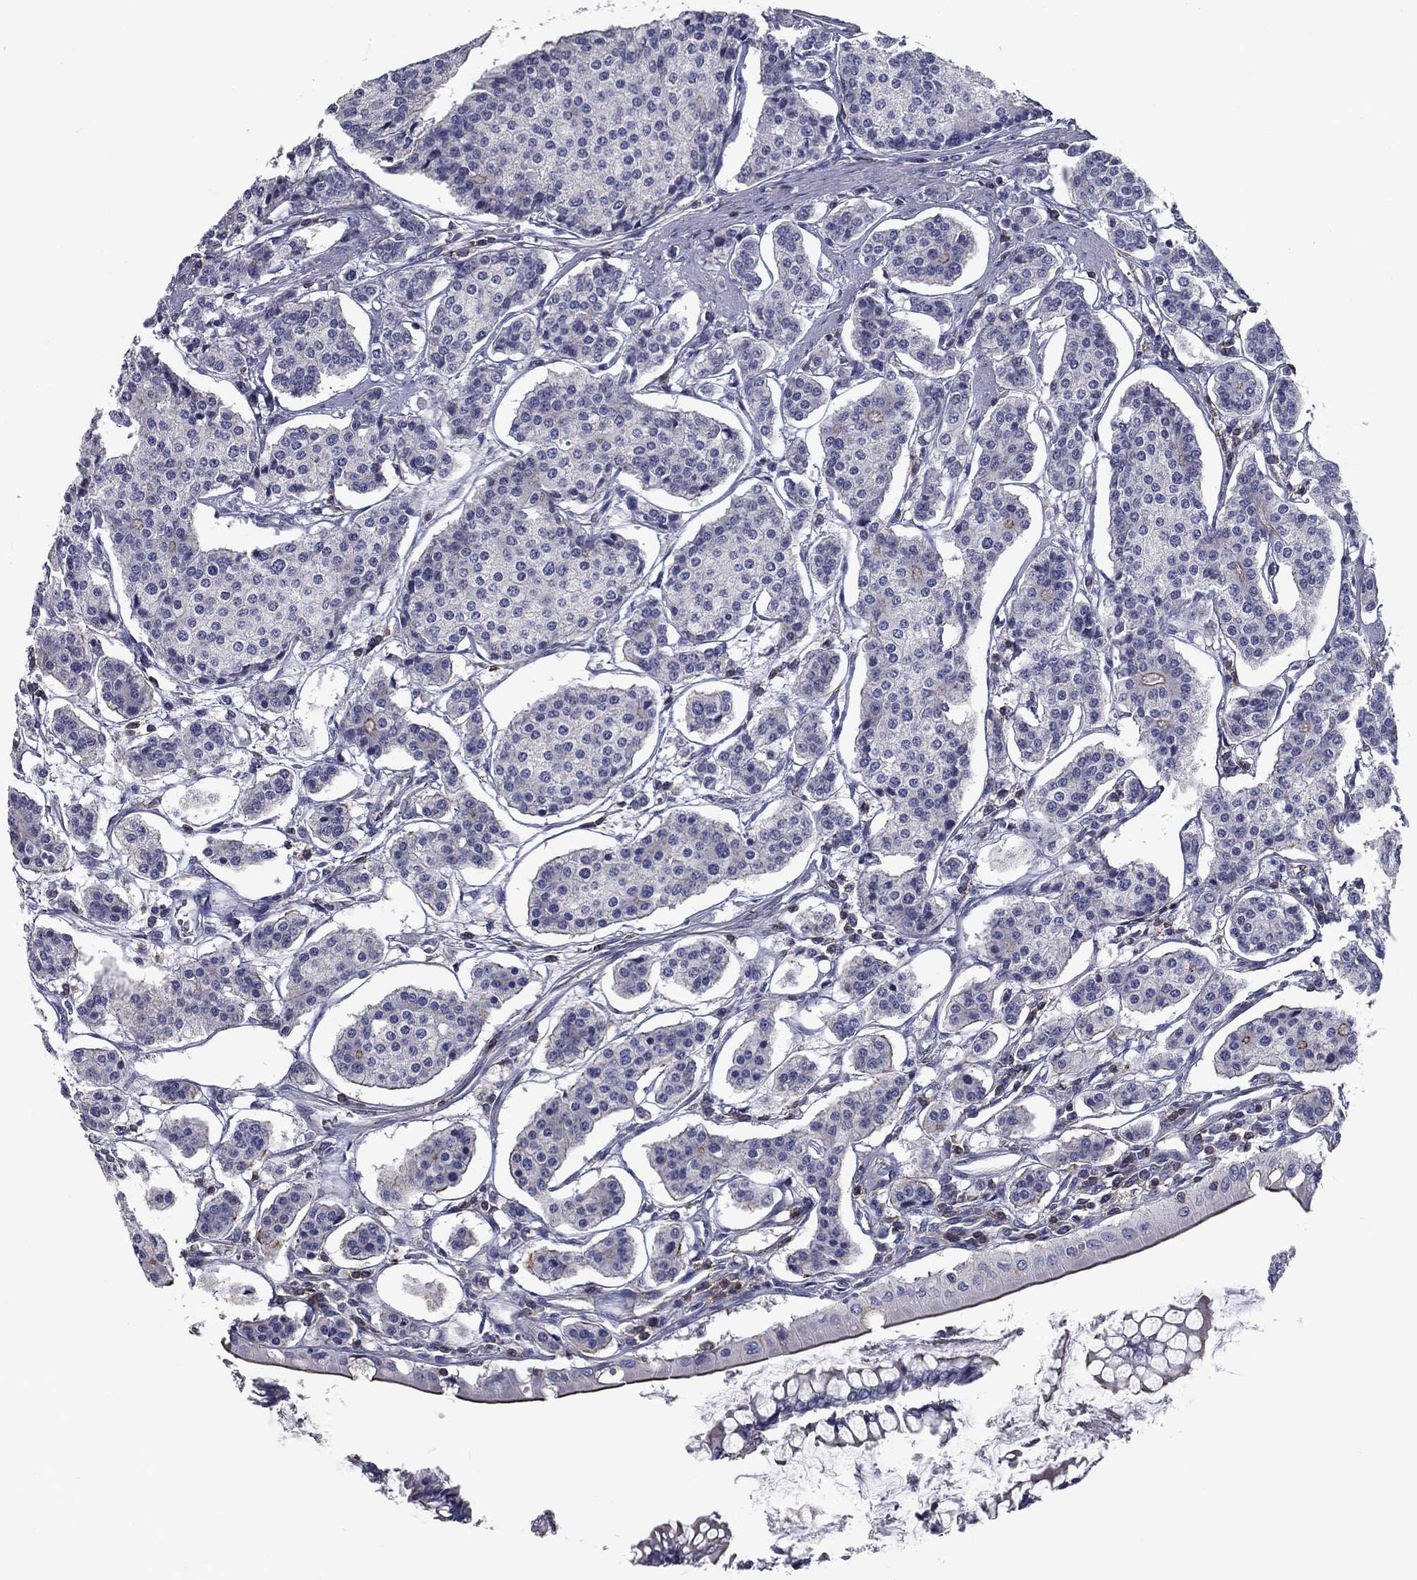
{"staining": {"intensity": "negative", "quantity": "none", "location": "none"}, "tissue": "carcinoid", "cell_type": "Tumor cells", "image_type": "cancer", "snomed": [{"axis": "morphology", "description": "Carcinoid, malignant, NOS"}, {"axis": "topography", "description": "Small intestine"}], "caption": "Tumor cells show no significant positivity in carcinoid (malignant).", "gene": "SIT1", "patient": {"sex": "female", "age": 65}}